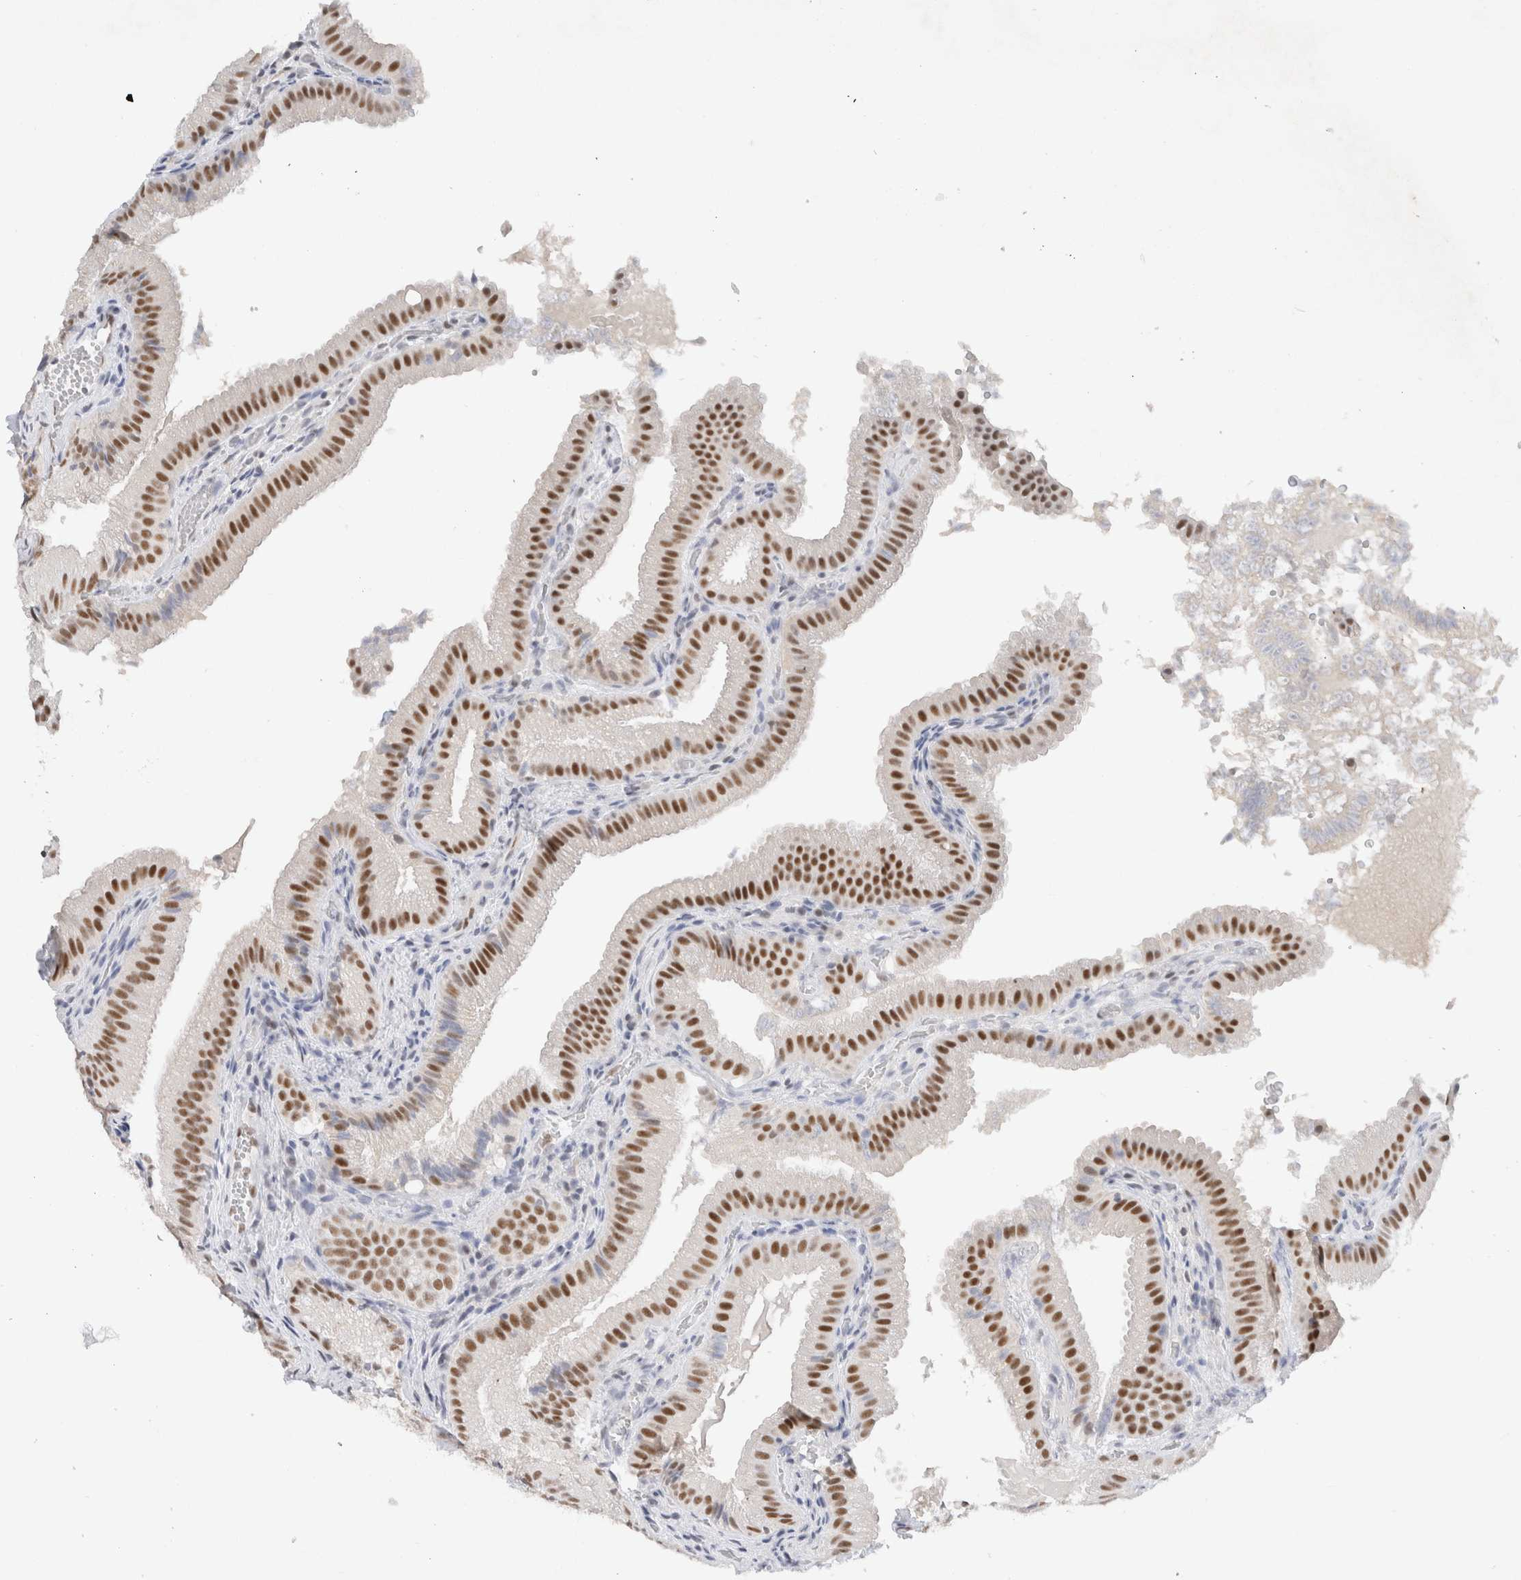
{"staining": {"intensity": "strong", "quantity": ">75%", "location": "nuclear"}, "tissue": "gallbladder", "cell_type": "Glandular cells", "image_type": "normal", "snomed": [{"axis": "morphology", "description": "Normal tissue, NOS"}, {"axis": "topography", "description": "Gallbladder"}], "caption": "IHC staining of benign gallbladder, which demonstrates high levels of strong nuclear staining in about >75% of glandular cells indicating strong nuclear protein positivity. The staining was performed using DAB (3,3'-diaminobenzidine) (brown) for protein detection and nuclei were counterstained in hematoxylin (blue).", "gene": "COPS7A", "patient": {"sex": "female", "age": 30}}